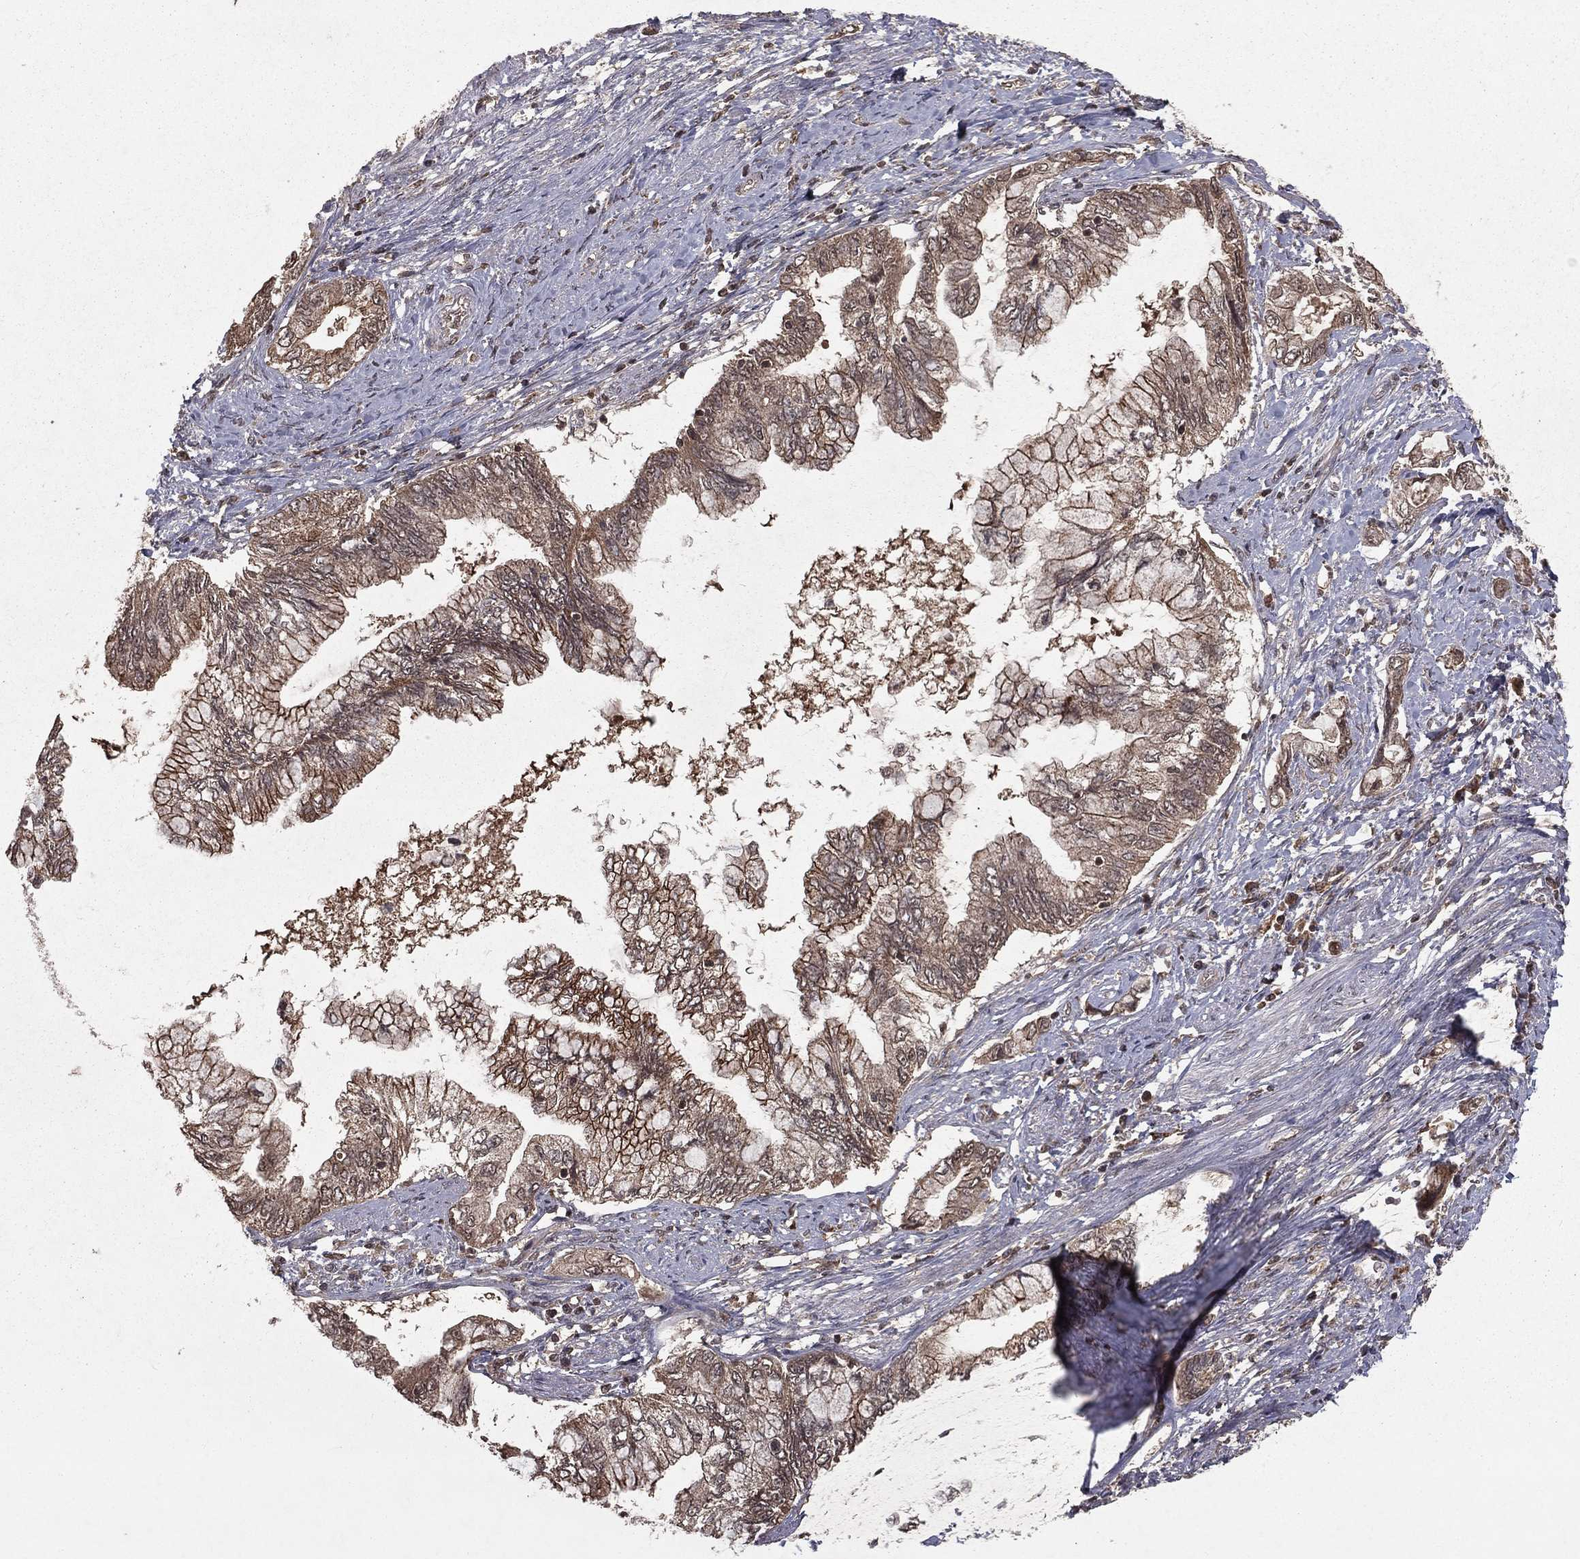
{"staining": {"intensity": "weak", "quantity": ">75%", "location": "cytoplasmic/membranous"}, "tissue": "pancreatic cancer", "cell_type": "Tumor cells", "image_type": "cancer", "snomed": [{"axis": "morphology", "description": "Adenocarcinoma, NOS"}, {"axis": "topography", "description": "Pancreas"}], "caption": "Protein expression analysis of human pancreatic cancer (adenocarcinoma) reveals weak cytoplasmic/membranous staining in about >75% of tumor cells. (DAB (3,3'-diaminobenzidine) IHC, brown staining for protein, blue staining for nuclei).", "gene": "ZDHHC15", "patient": {"sex": "female", "age": 73}}